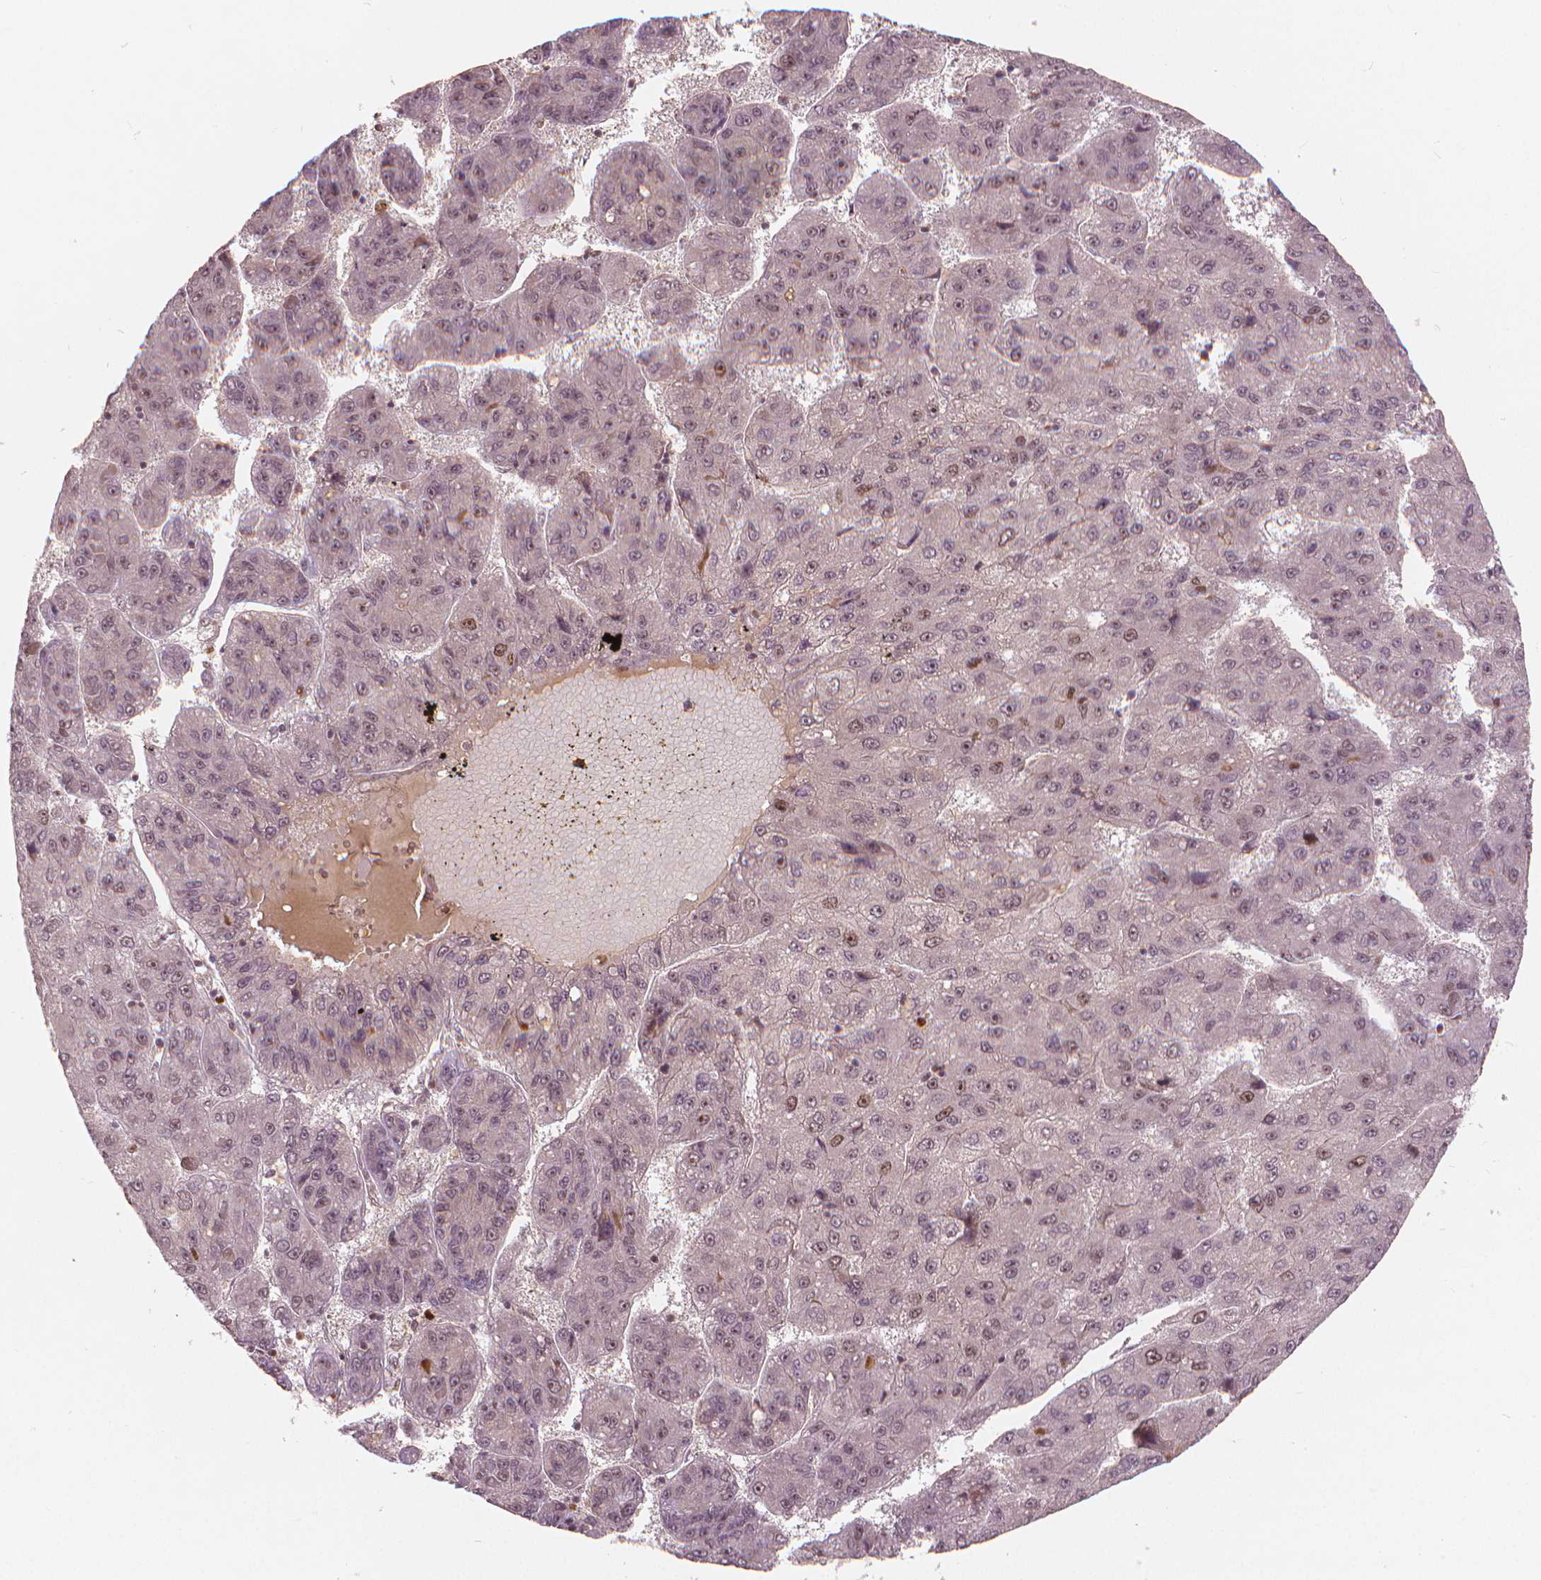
{"staining": {"intensity": "moderate", "quantity": "<25%", "location": "nuclear"}, "tissue": "liver cancer", "cell_type": "Tumor cells", "image_type": "cancer", "snomed": [{"axis": "morphology", "description": "Carcinoma, Hepatocellular, NOS"}, {"axis": "topography", "description": "Liver"}], "caption": "Protein expression analysis of liver cancer shows moderate nuclear expression in approximately <25% of tumor cells.", "gene": "NSD2", "patient": {"sex": "female", "age": 82}}